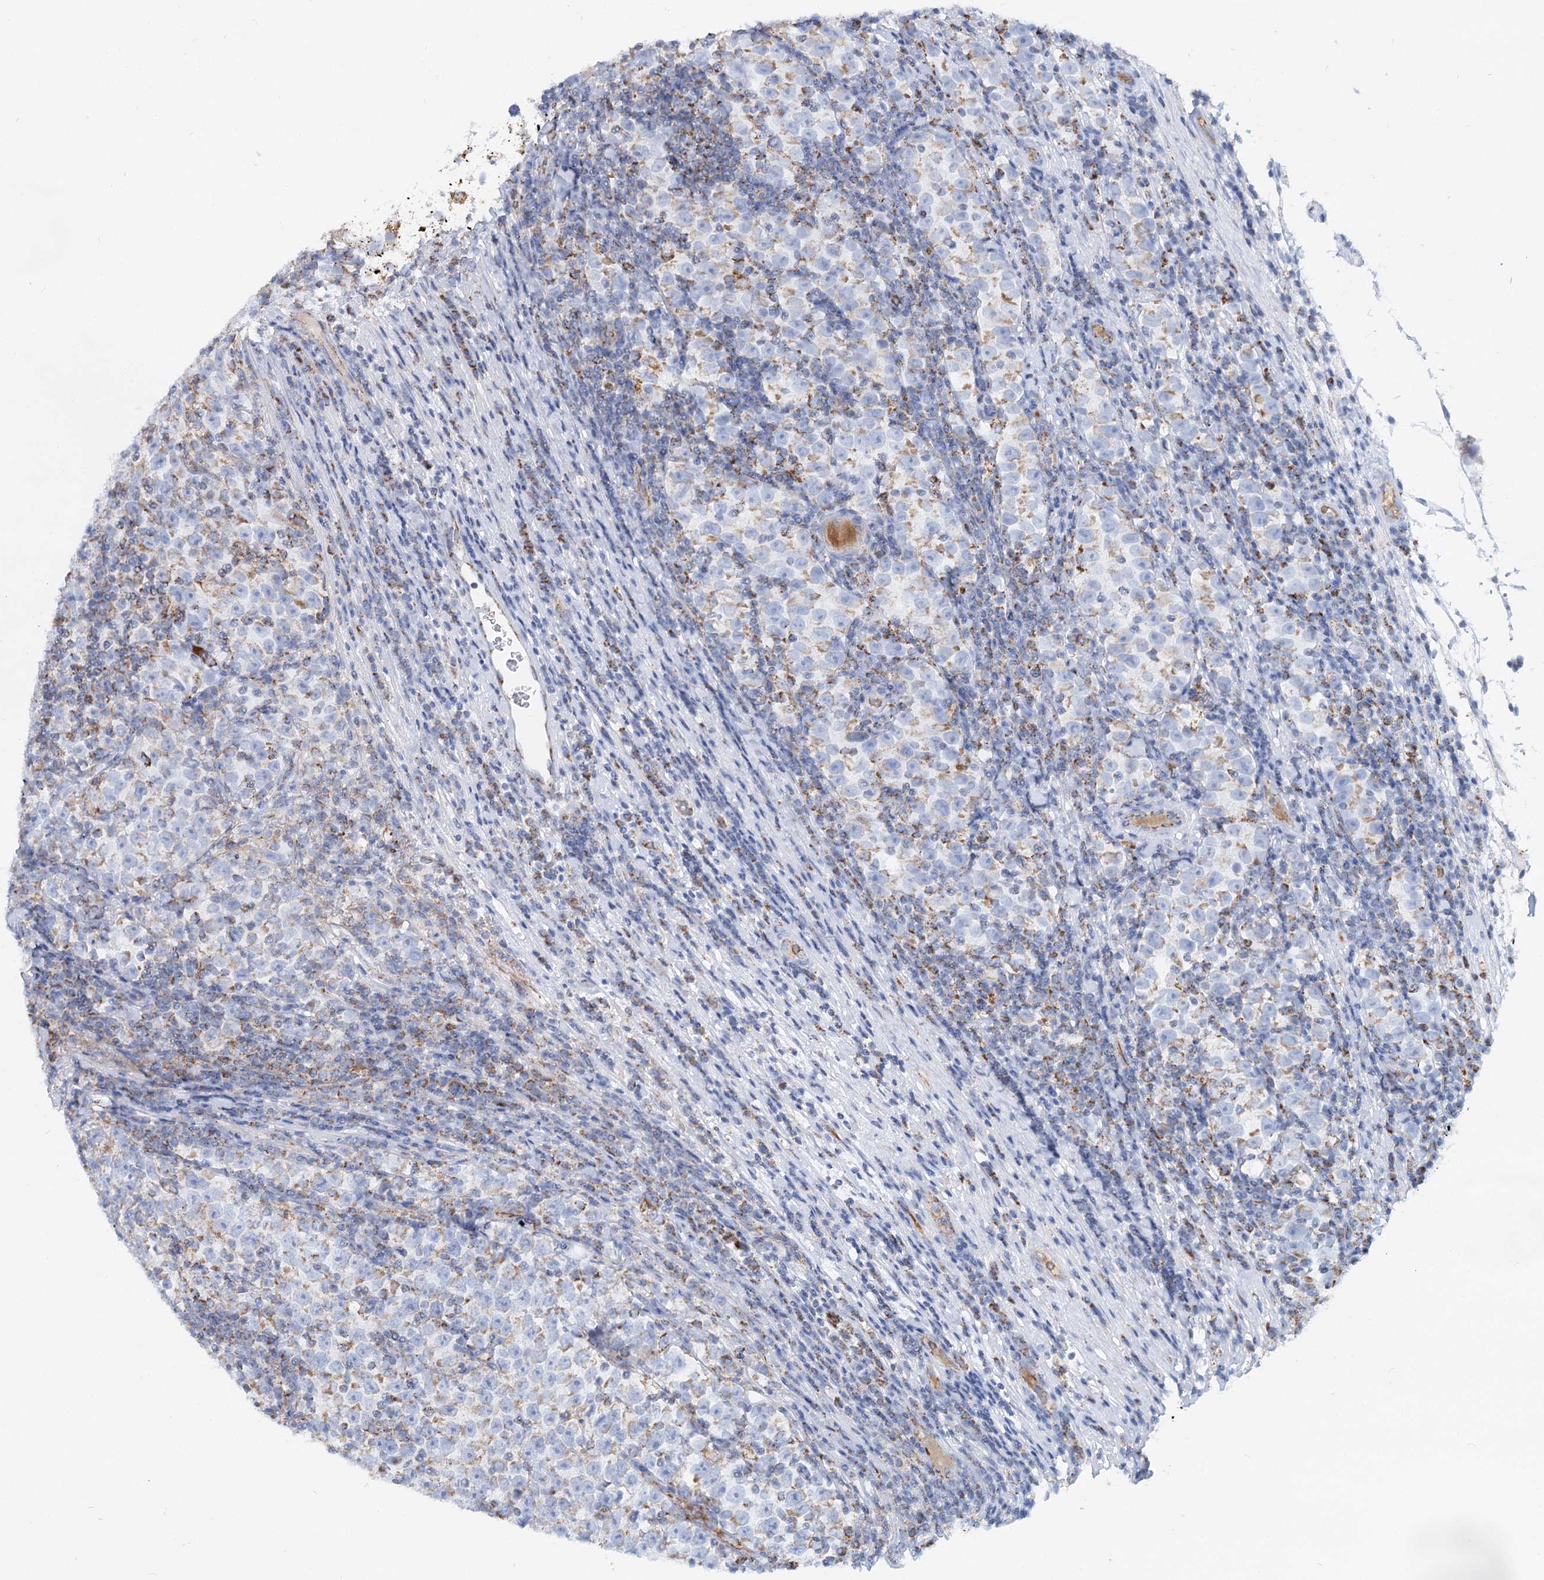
{"staining": {"intensity": "moderate", "quantity": "<25%", "location": "cytoplasmic/membranous"}, "tissue": "testis cancer", "cell_type": "Tumor cells", "image_type": "cancer", "snomed": [{"axis": "morphology", "description": "Normal tissue, NOS"}, {"axis": "morphology", "description": "Seminoma, NOS"}, {"axis": "topography", "description": "Testis"}], "caption": "Immunohistochemical staining of testis cancer (seminoma) exhibits moderate cytoplasmic/membranous protein positivity in about <25% of tumor cells.", "gene": "MCCC2", "patient": {"sex": "male", "age": 43}}